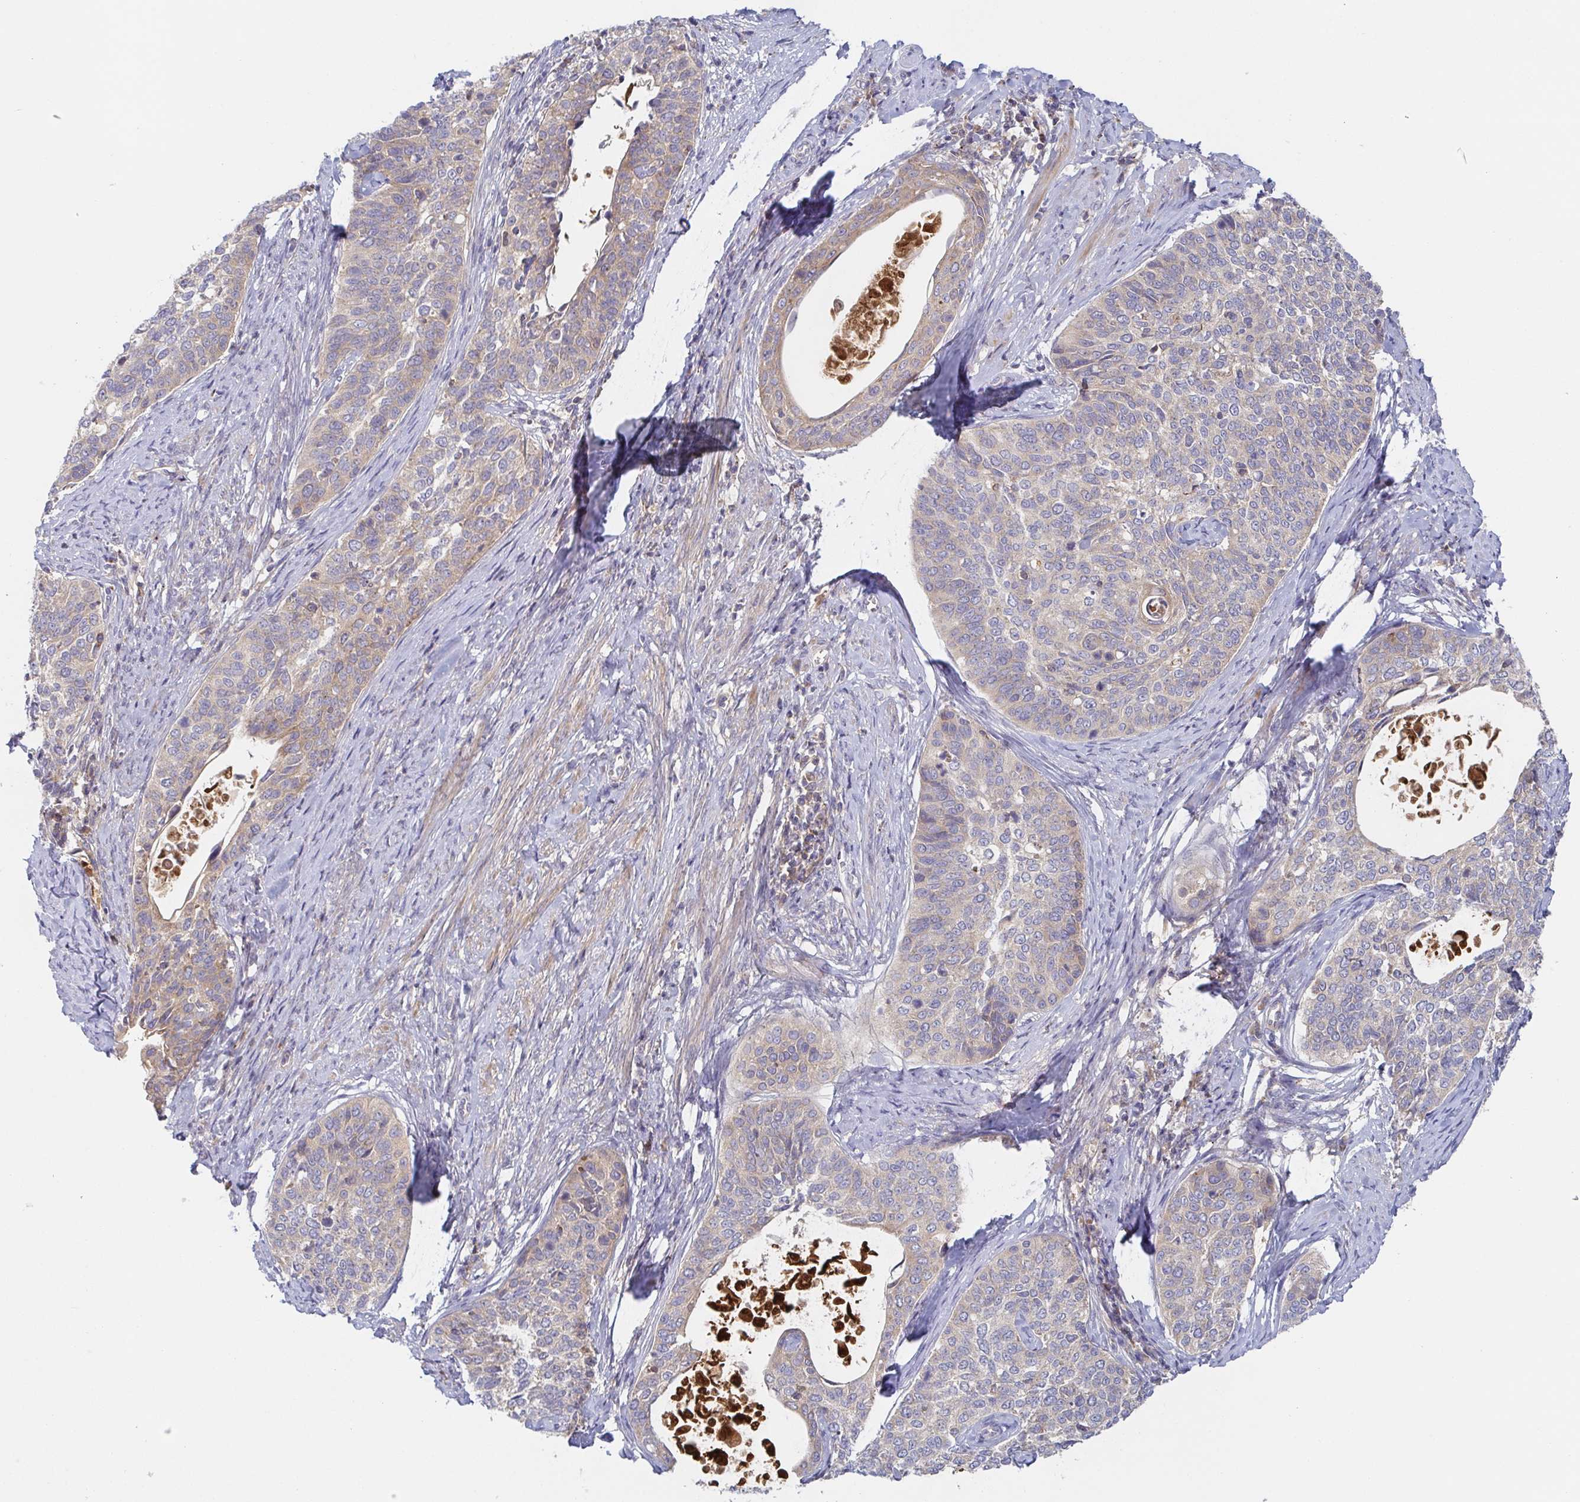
{"staining": {"intensity": "weak", "quantity": "<25%", "location": "cytoplasmic/membranous"}, "tissue": "cervical cancer", "cell_type": "Tumor cells", "image_type": "cancer", "snomed": [{"axis": "morphology", "description": "Squamous cell carcinoma, NOS"}, {"axis": "topography", "description": "Cervix"}], "caption": "The micrograph demonstrates no significant positivity in tumor cells of cervical cancer (squamous cell carcinoma).", "gene": "TUFT1", "patient": {"sex": "female", "age": 69}}